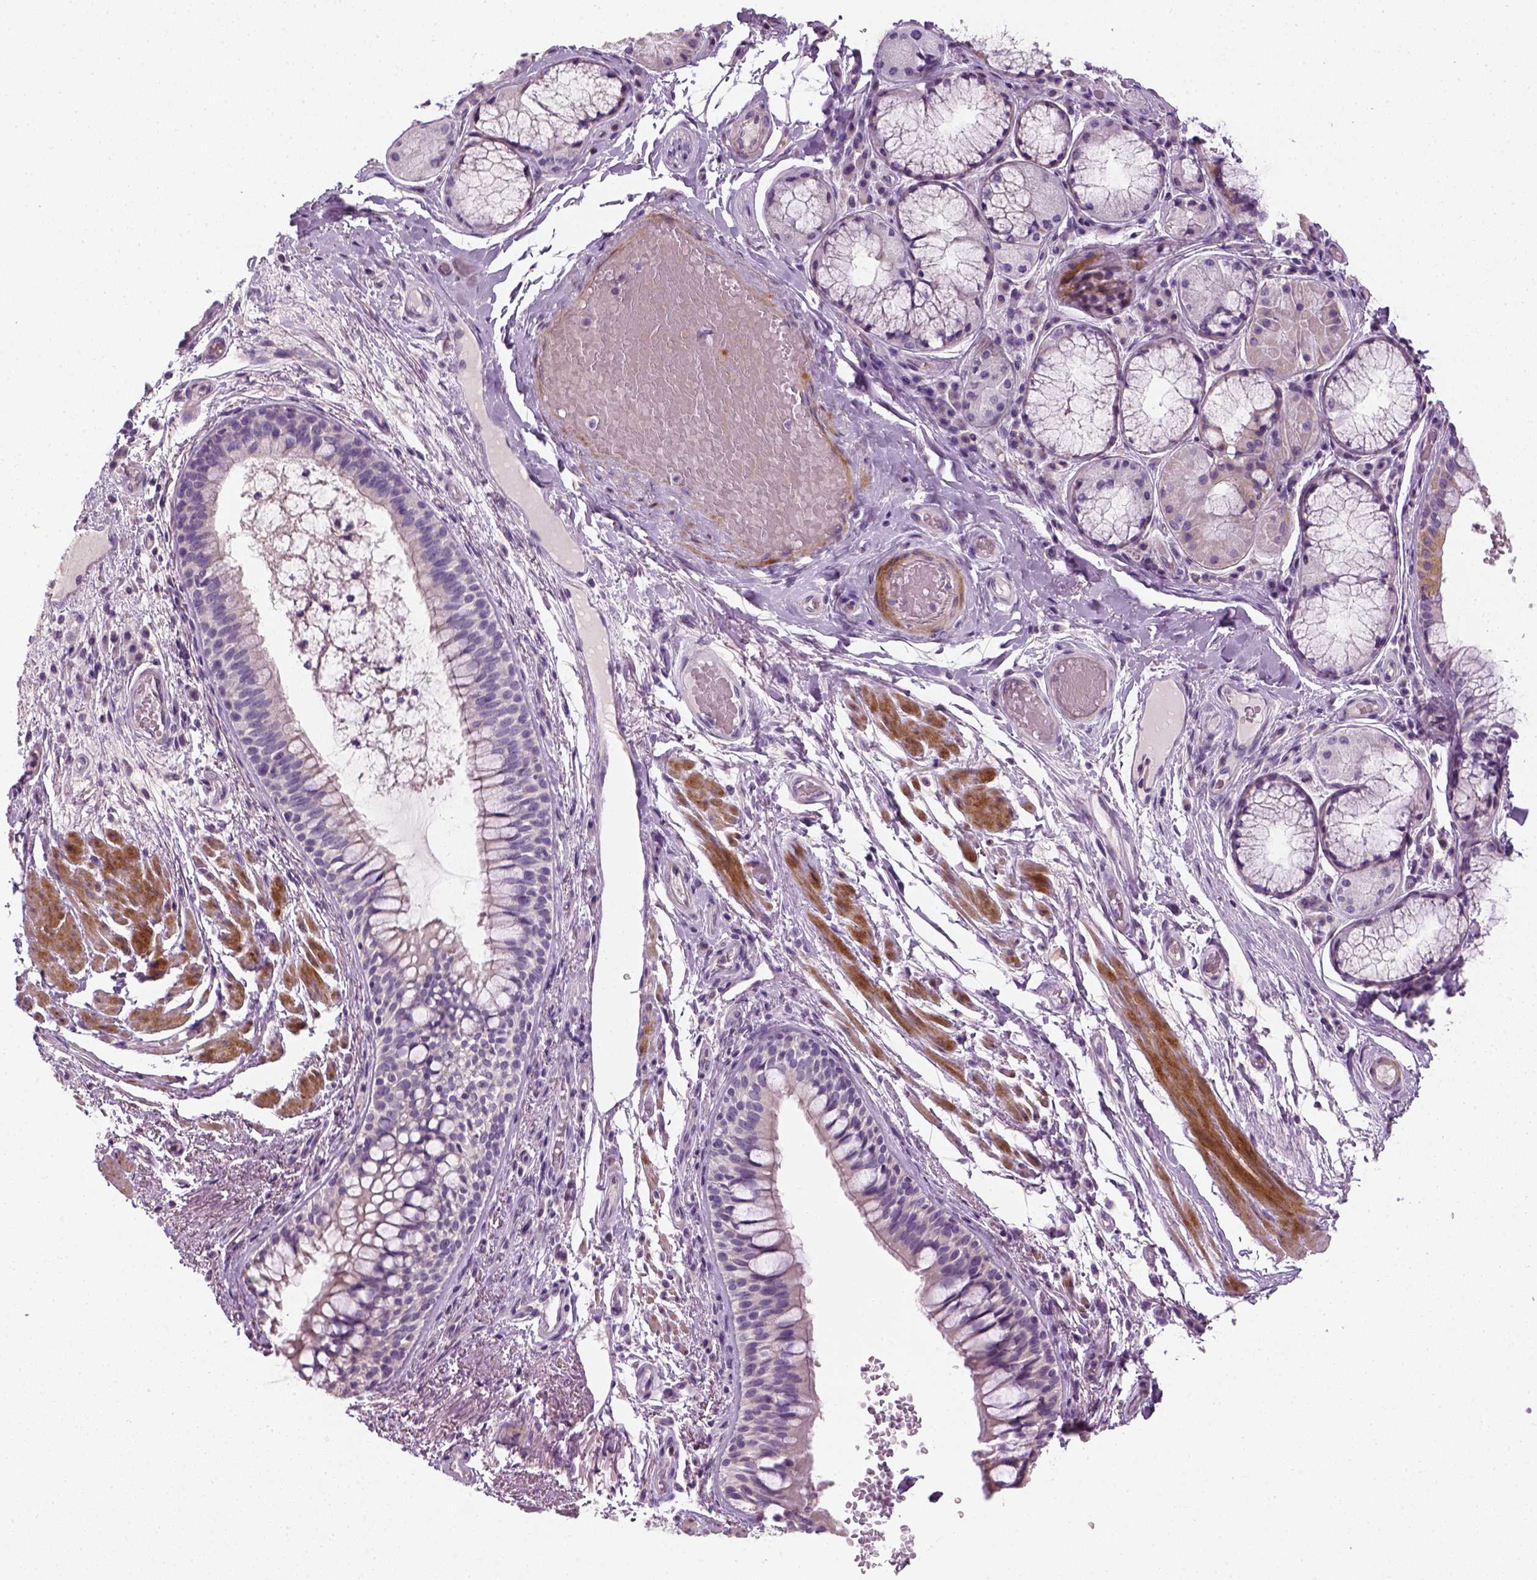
{"staining": {"intensity": "negative", "quantity": "none", "location": "none"}, "tissue": "adipose tissue", "cell_type": "Adipocytes", "image_type": "normal", "snomed": [{"axis": "morphology", "description": "Normal tissue, NOS"}, {"axis": "topography", "description": "Cartilage tissue"}, {"axis": "topography", "description": "Bronchus"}], "caption": "This is an immunohistochemistry (IHC) image of benign human adipose tissue. There is no expression in adipocytes.", "gene": "NUDT6", "patient": {"sex": "male", "age": 64}}